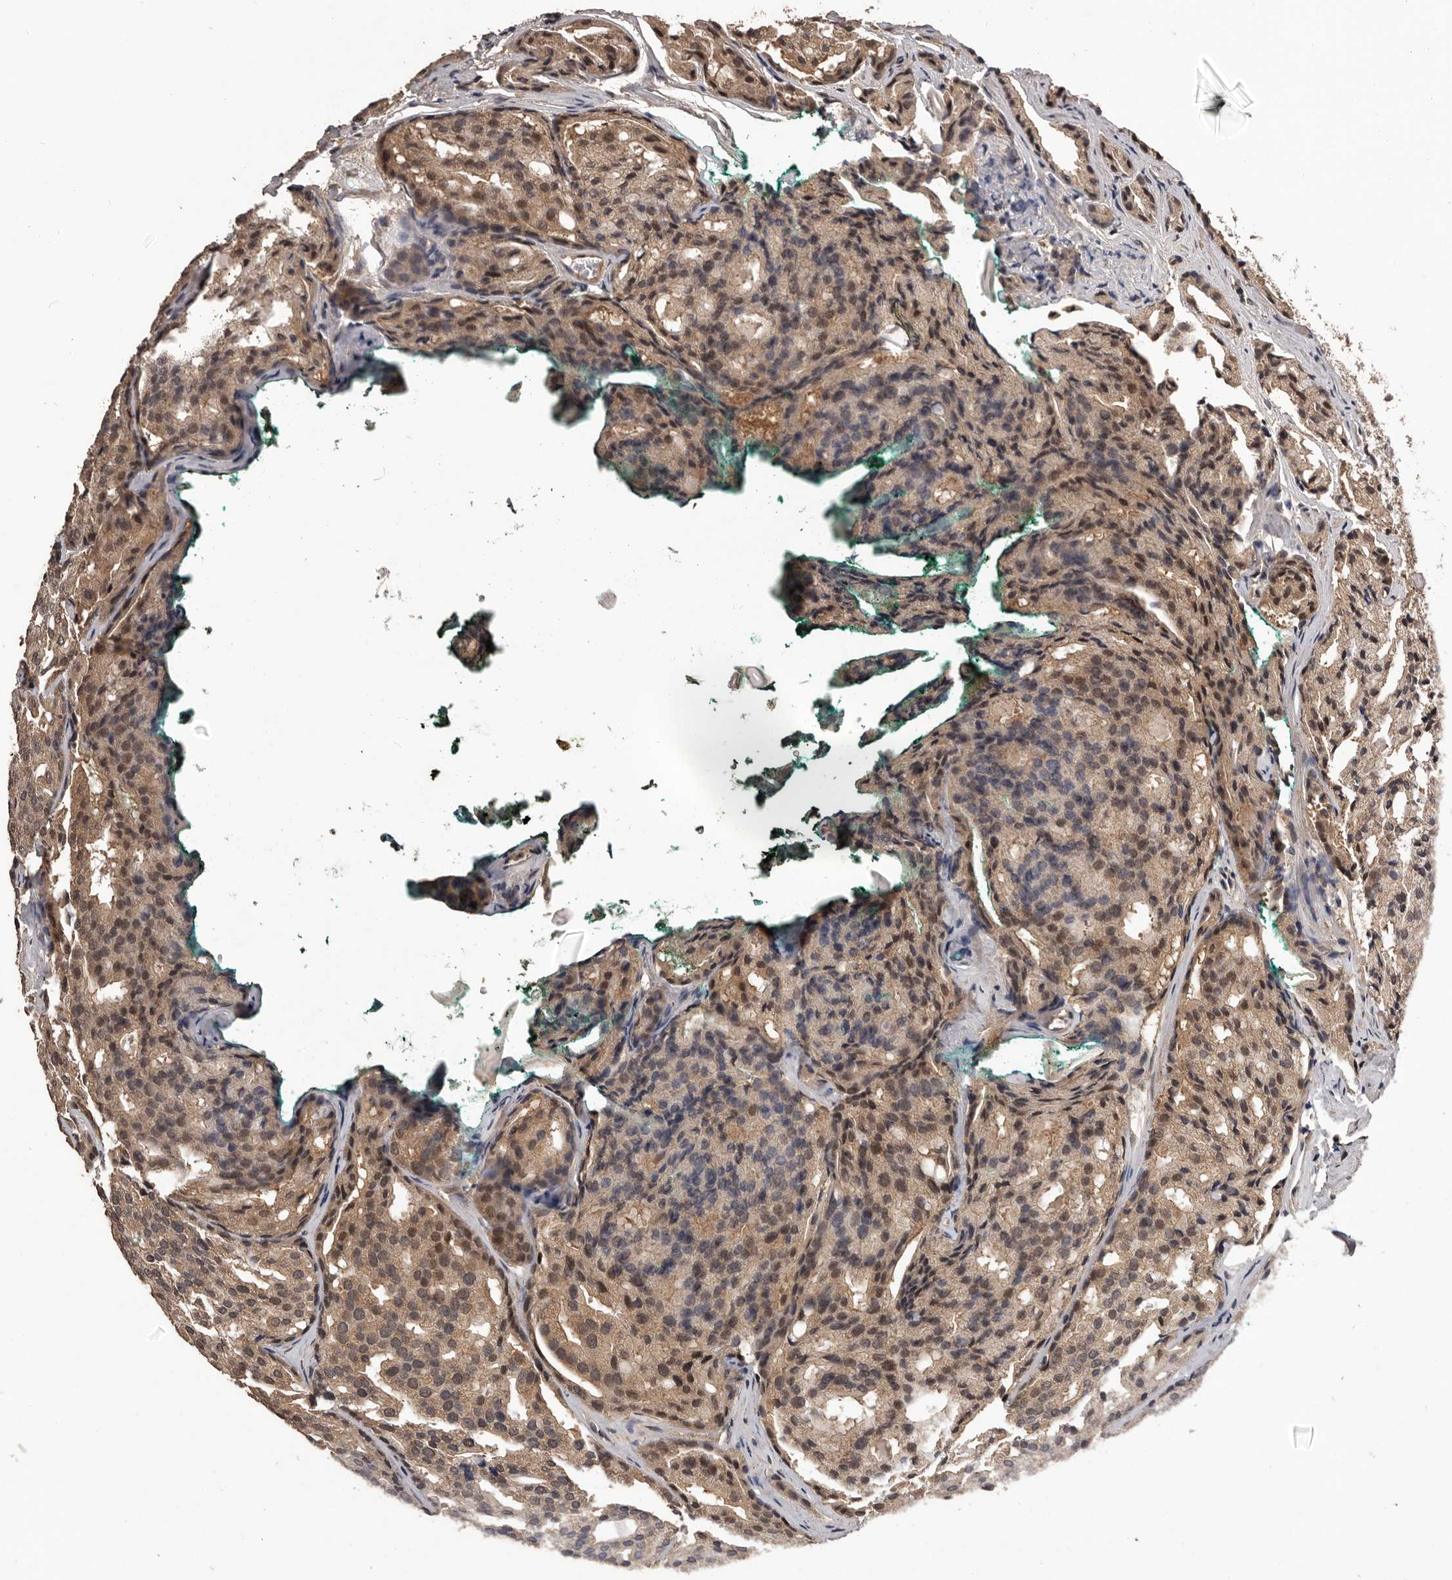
{"staining": {"intensity": "weak", "quantity": ">75%", "location": "cytoplasmic/membranous,nuclear"}, "tissue": "prostate cancer", "cell_type": "Tumor cells", "image_type": "cancer", "snomed": [{"axis": "morphology", "description": "Adenocarcinoma, High grade"}, {"axis": "topography", "description": "Prostate"}], "caption": "High-power microscopy captured an IHC histopathology image of prostate cancer, revealing weak cytoplasmic/membranous and nuclear positivity in approximately >75% of tumor cells.", "gene": "VPS37A", "patient": {"sex": "male", "age": 64}}